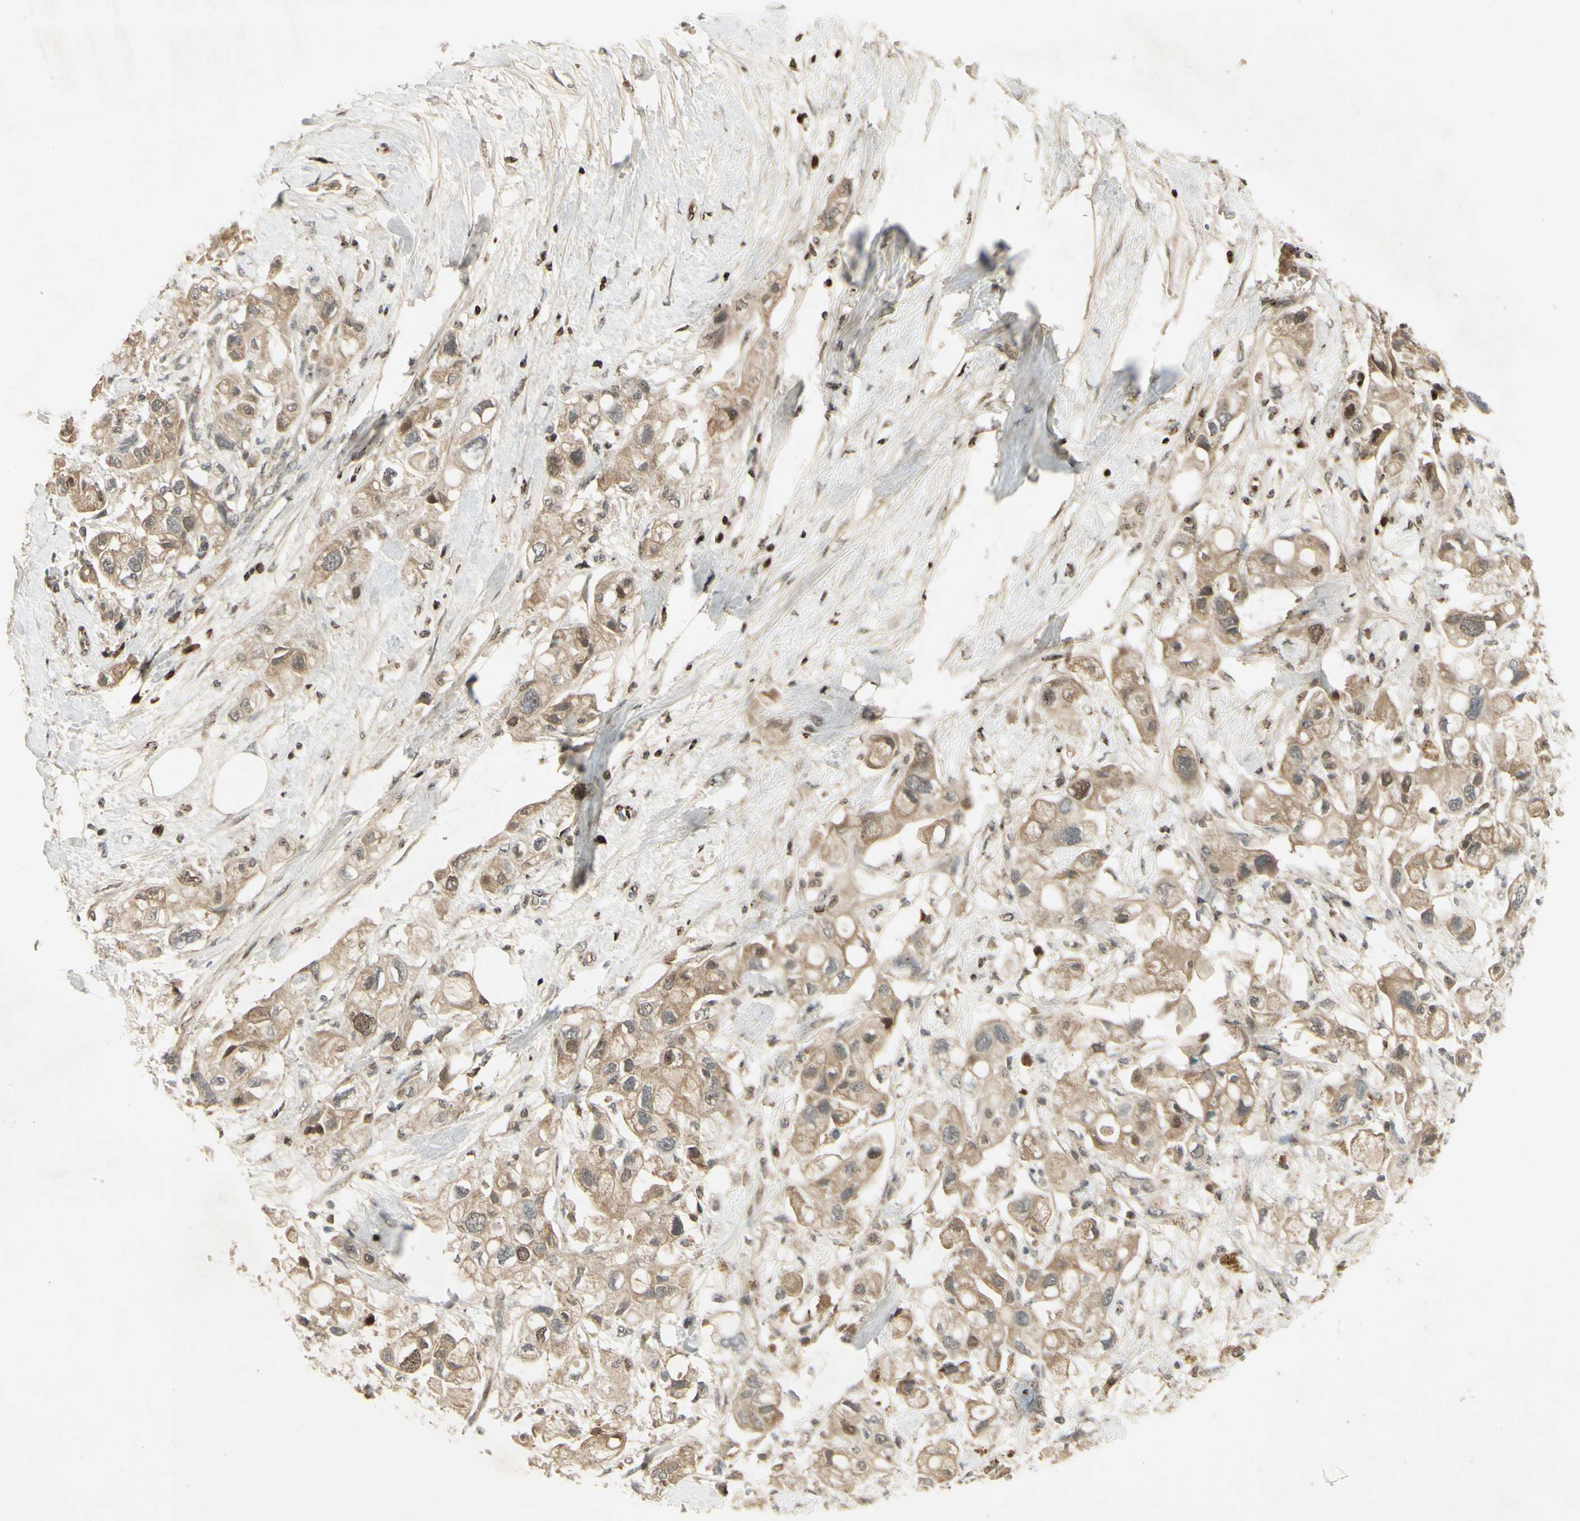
{"staining": {"intensity": "strong", "quantity": "<25%", "location": "nuclear"}, "tissue": "pancreatic cancer", "cell_type": "Tumor cells", "image_type": "cancer", "snomed": [{"axis": "morphology", "description": "Adenocarcinoma, NOS"}, {"axis": "topography", "description": "Pancreas"}], "caption": "Adenocarcinoma (pancreatic) stained with a brown dye displays strong nuclear positive staining in about <25% of tumor cells.", "gene": "RAD18", "patient": {"sex": "female", "age": 56}}